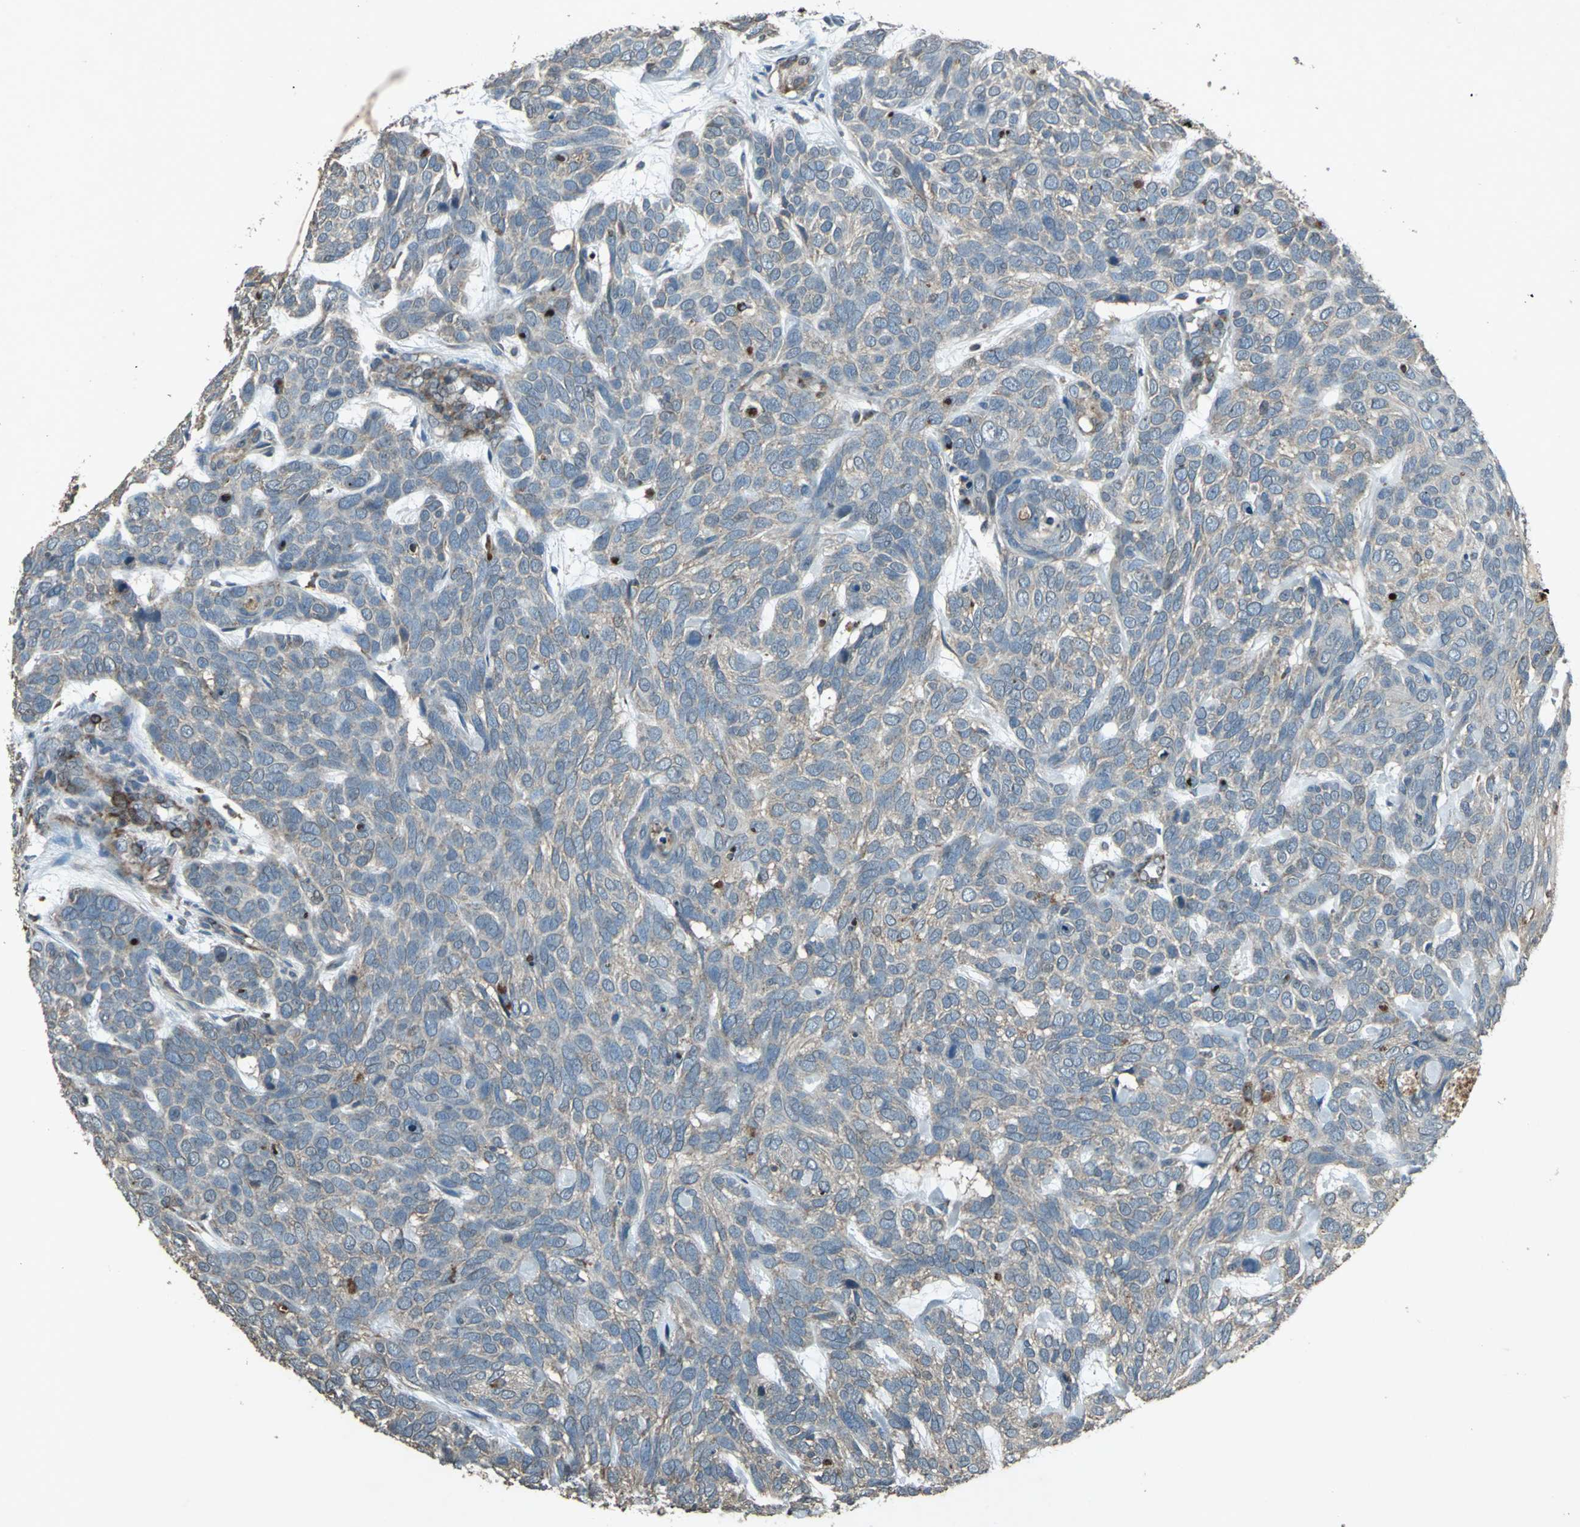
{"staining": {"intensity": "weak", "quantity": ">75%", "location": "cytoplasmic/membranous"}, "tissue": "skin cancer", "cell_type": "Tumor cells", "image_type": "cancer", "snomed": [{"axis": "morphology", "description": "Basal cell carcinoma"}, {"axis": "topography", "description": "Skin"}], "caption": "High-magnification brightfield microscopy of skin cancer (basal cell carcinoma) stained with DAB (3,3'-diaminobenzidine) (brown) and counterstained with hematoxylin (blue). tumor cells exhibit weak cytoplasmic/membranous positivity is appreciated in approximately>75% of cells. The staining was performed using DAB, with brown indicating positive protein expression. Nuclei are stained blue with hematoxylin.", "gene": "SEPTIN4", "patient": {"sex": "male", "age": 87}}